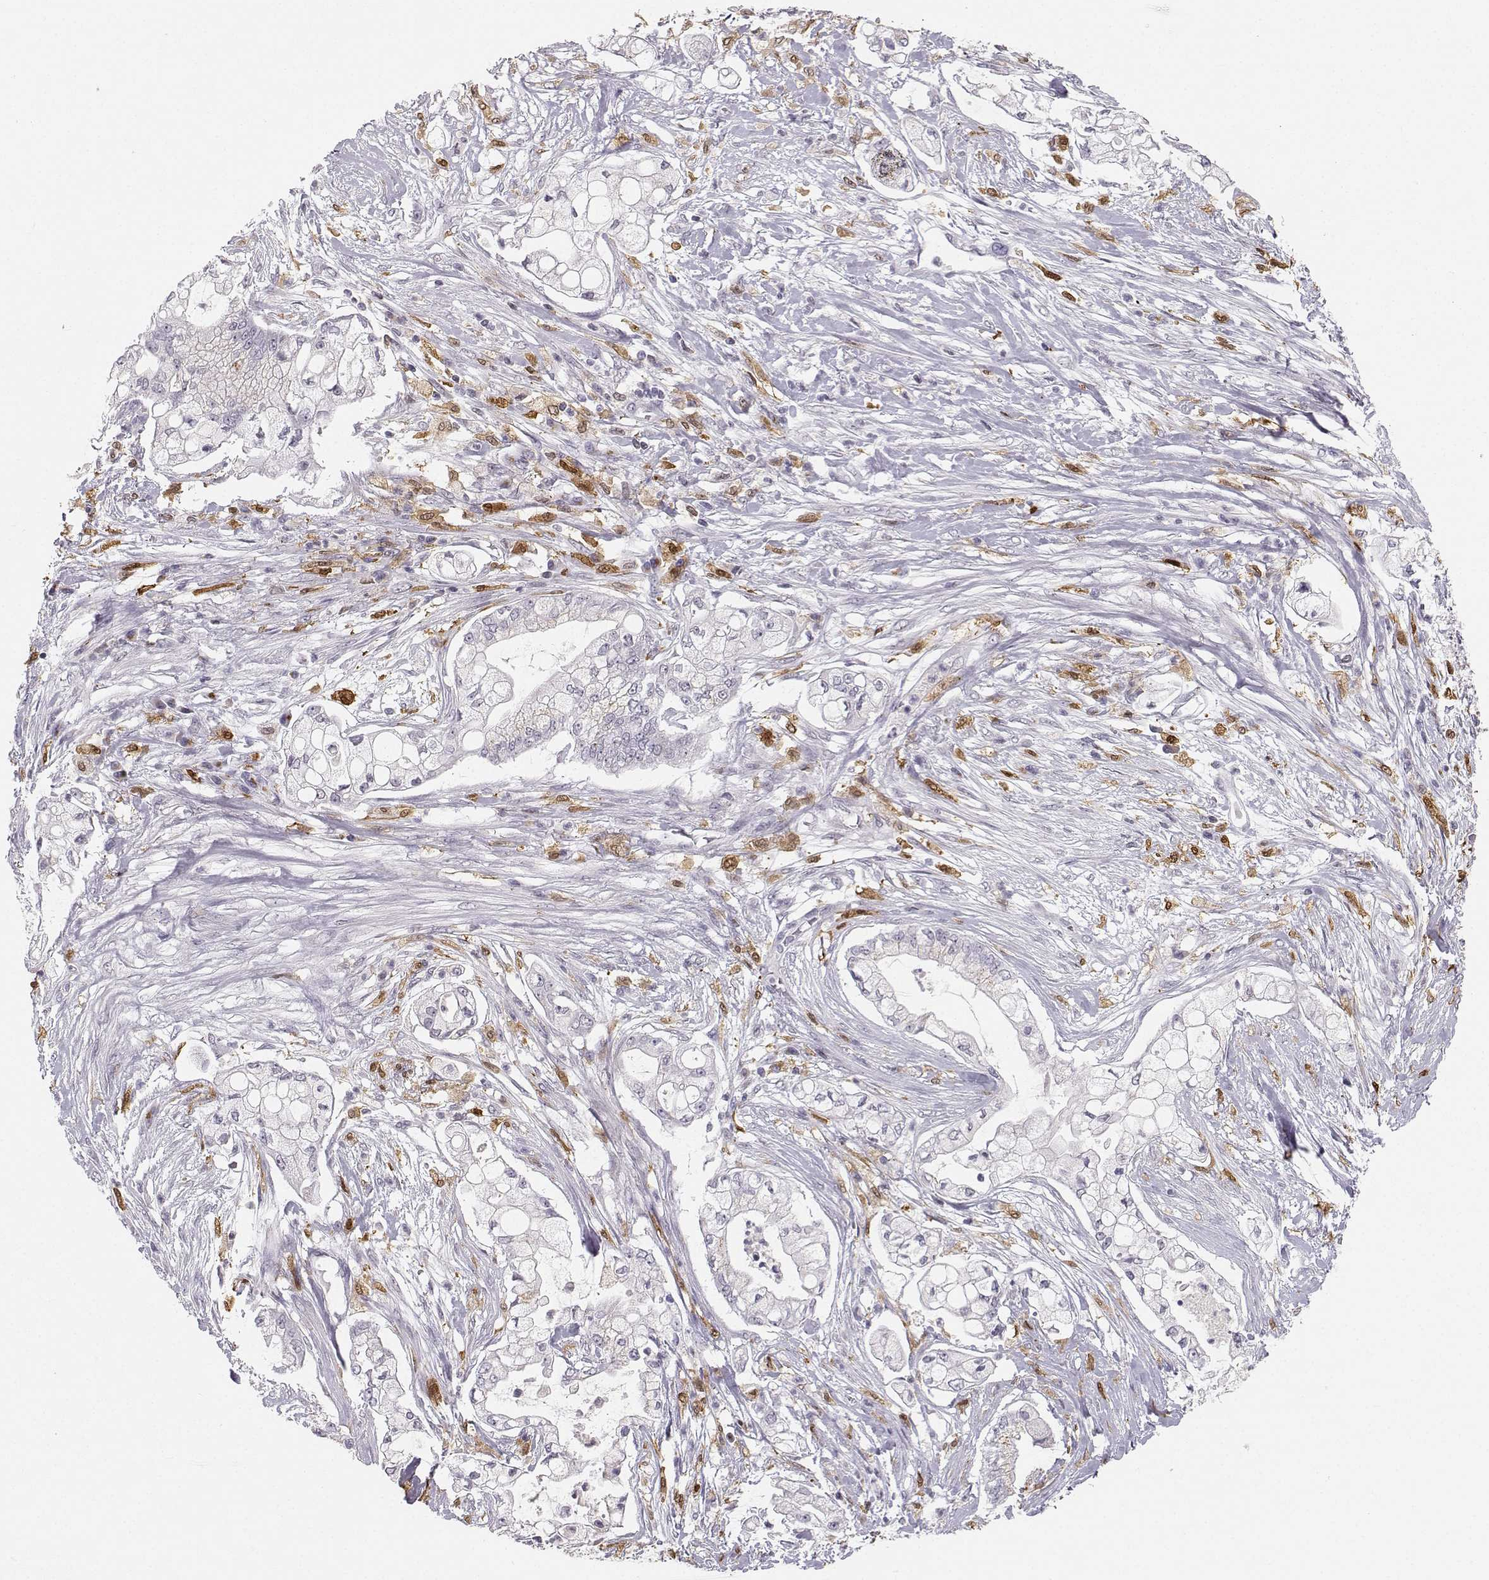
{"staining": {"intensity": "negative", "quantity": "none", "location": "none"}, "tissue": "pancreatic cancer", "cell_type": "Tumor cells", "image_type": "cancer", "snomed": [{"axis": "morphology", "description": "Adenocarcinoma, NOS"}, {"axis": "topography", "description": "Pancreas"}], "caption": "The immunohistochemistry micrograph has no significant staining in tumor cells of pancreatic adenocarcinoma tissue.", "gene": "HTR7", "patient": {"sex": "female", "age": 69}}